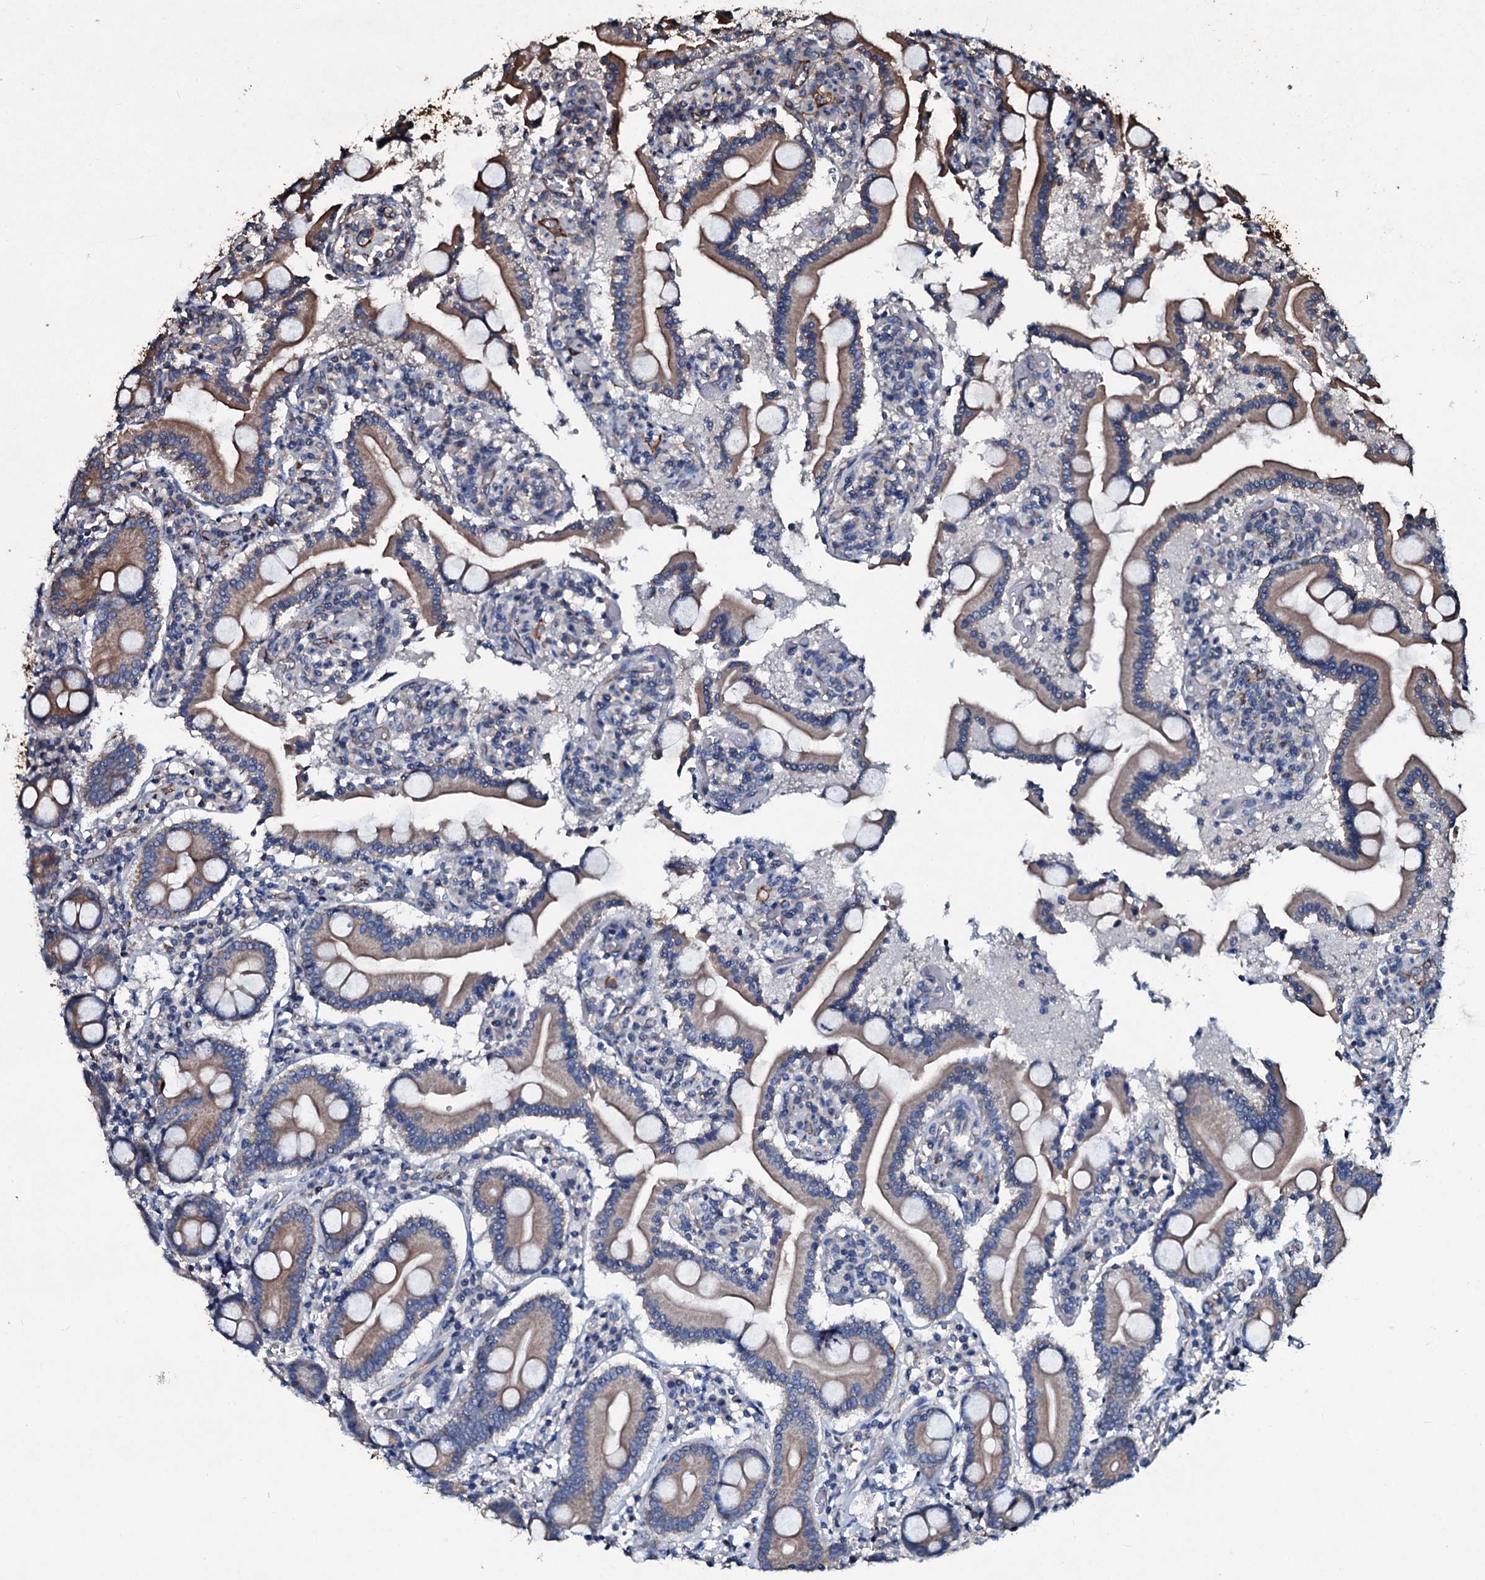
{"staining": {"intensity": "moderate", "quantity": ">75%", "location": "cytoplasmic/membranous"}, "tissue": "duodenum", "cell_type": "Glandular cells", "image_type": "normal", "snomed": [{"axis": "morphology", "description": "Normal tissue, NOS"}, {"axis": "topography", "description": "Duodenum"}], "caption": "This micrograph reveals immunohistochemistry (IHC) staining of benign duodenum, with medium moderate cytoplasmic/membranous staining in about >75% of glandular cells.", "gene": "DMAC2", "patient": {"sex": "male", "age": 55}}